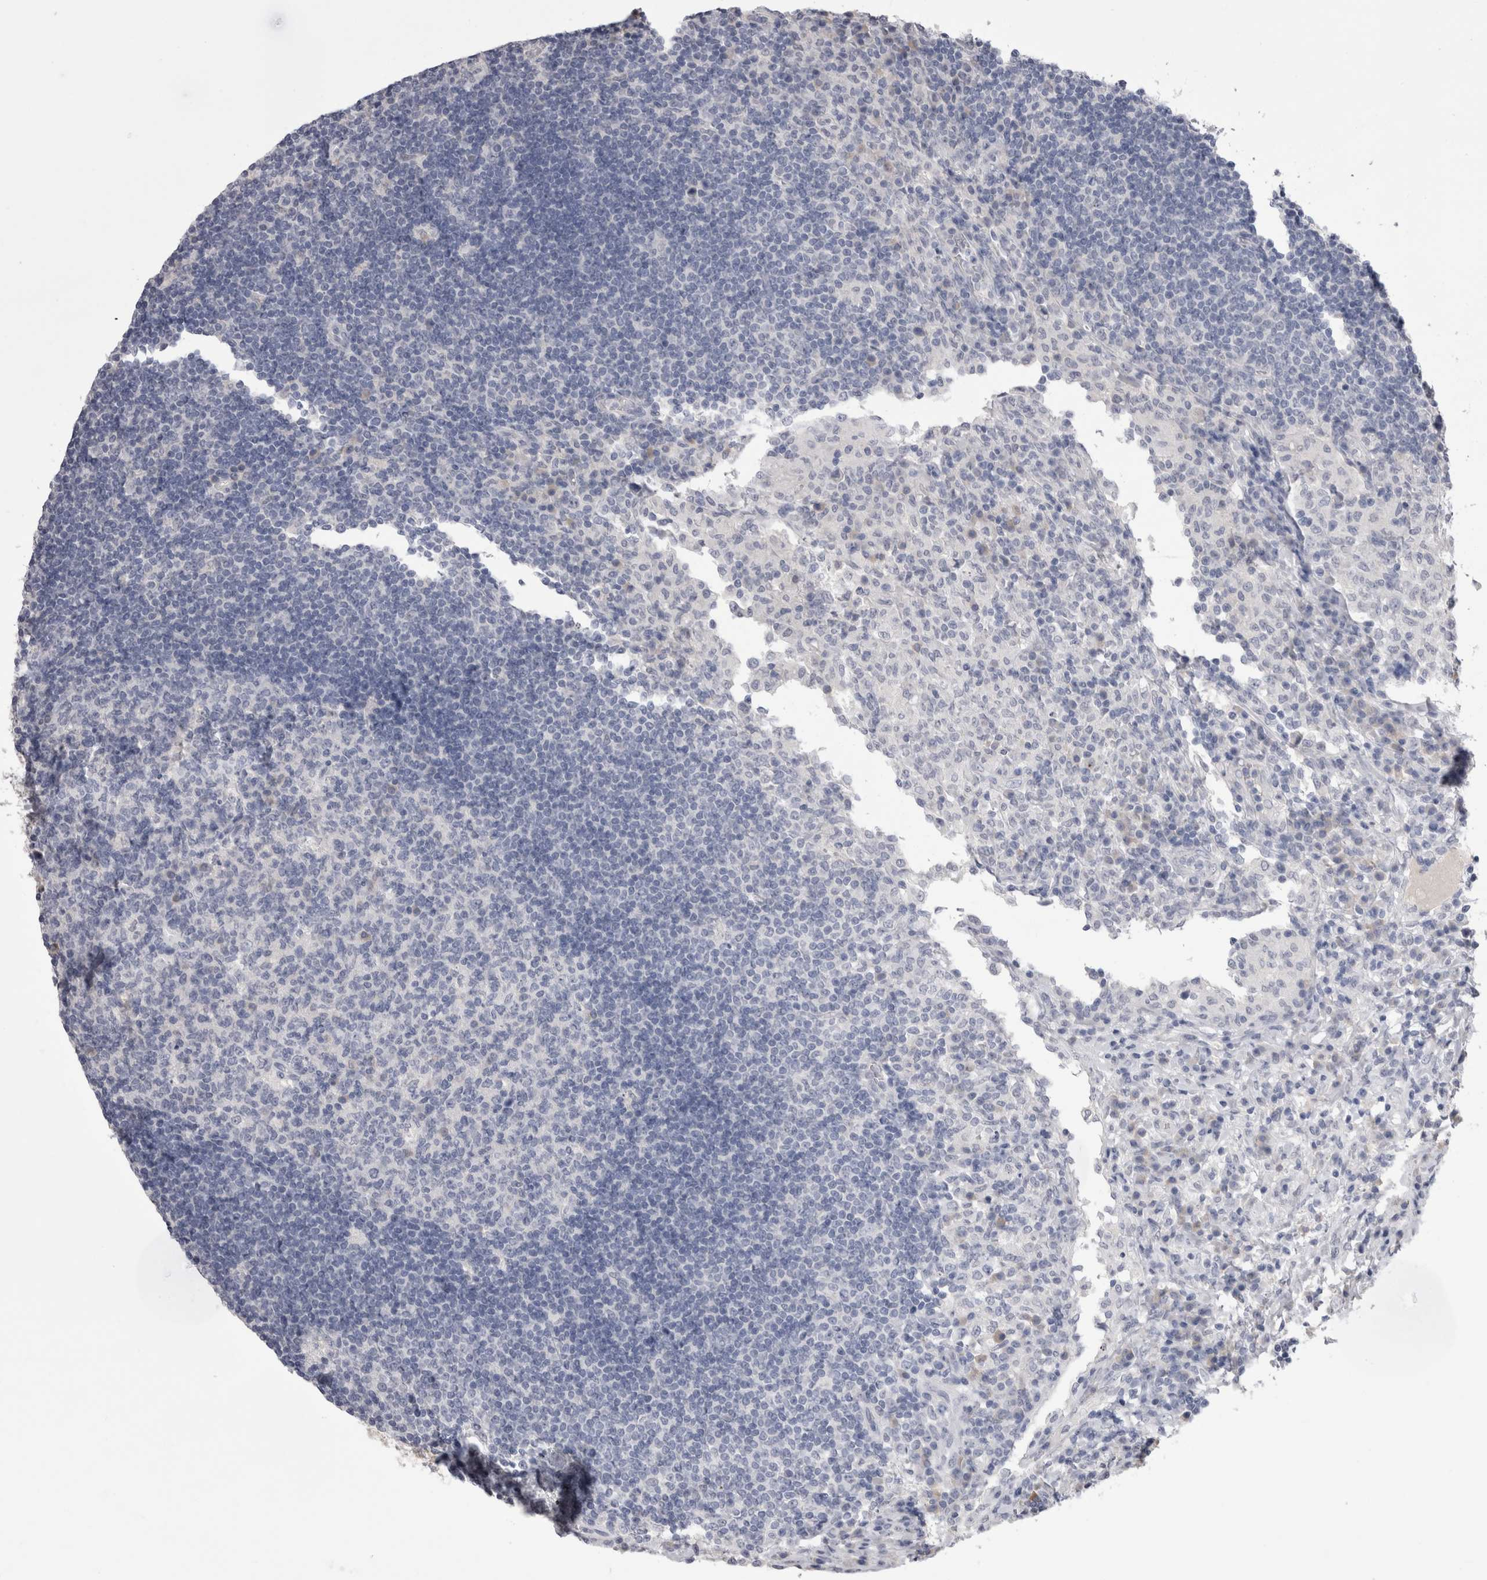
{"staining": {"intensity": "negative", "quantity": "none", "location": "none"}, "tissue": "lymph node", "cell_type": "Germinal center cells", "image_type": "normal", "snomed": [{"axis": "morphology", "description": "Normal tissue, NOS"}, {"axis": "topography", "description": "Lymph node"}], "caption": "DAB (3,3'-diaminobenzidine) immunohistochemical staining of normal lymph node demonstrates no significant positivity in germinal center cells.", "gene": "CDHR5", "patient": {"sex": "female", "age": 53}}